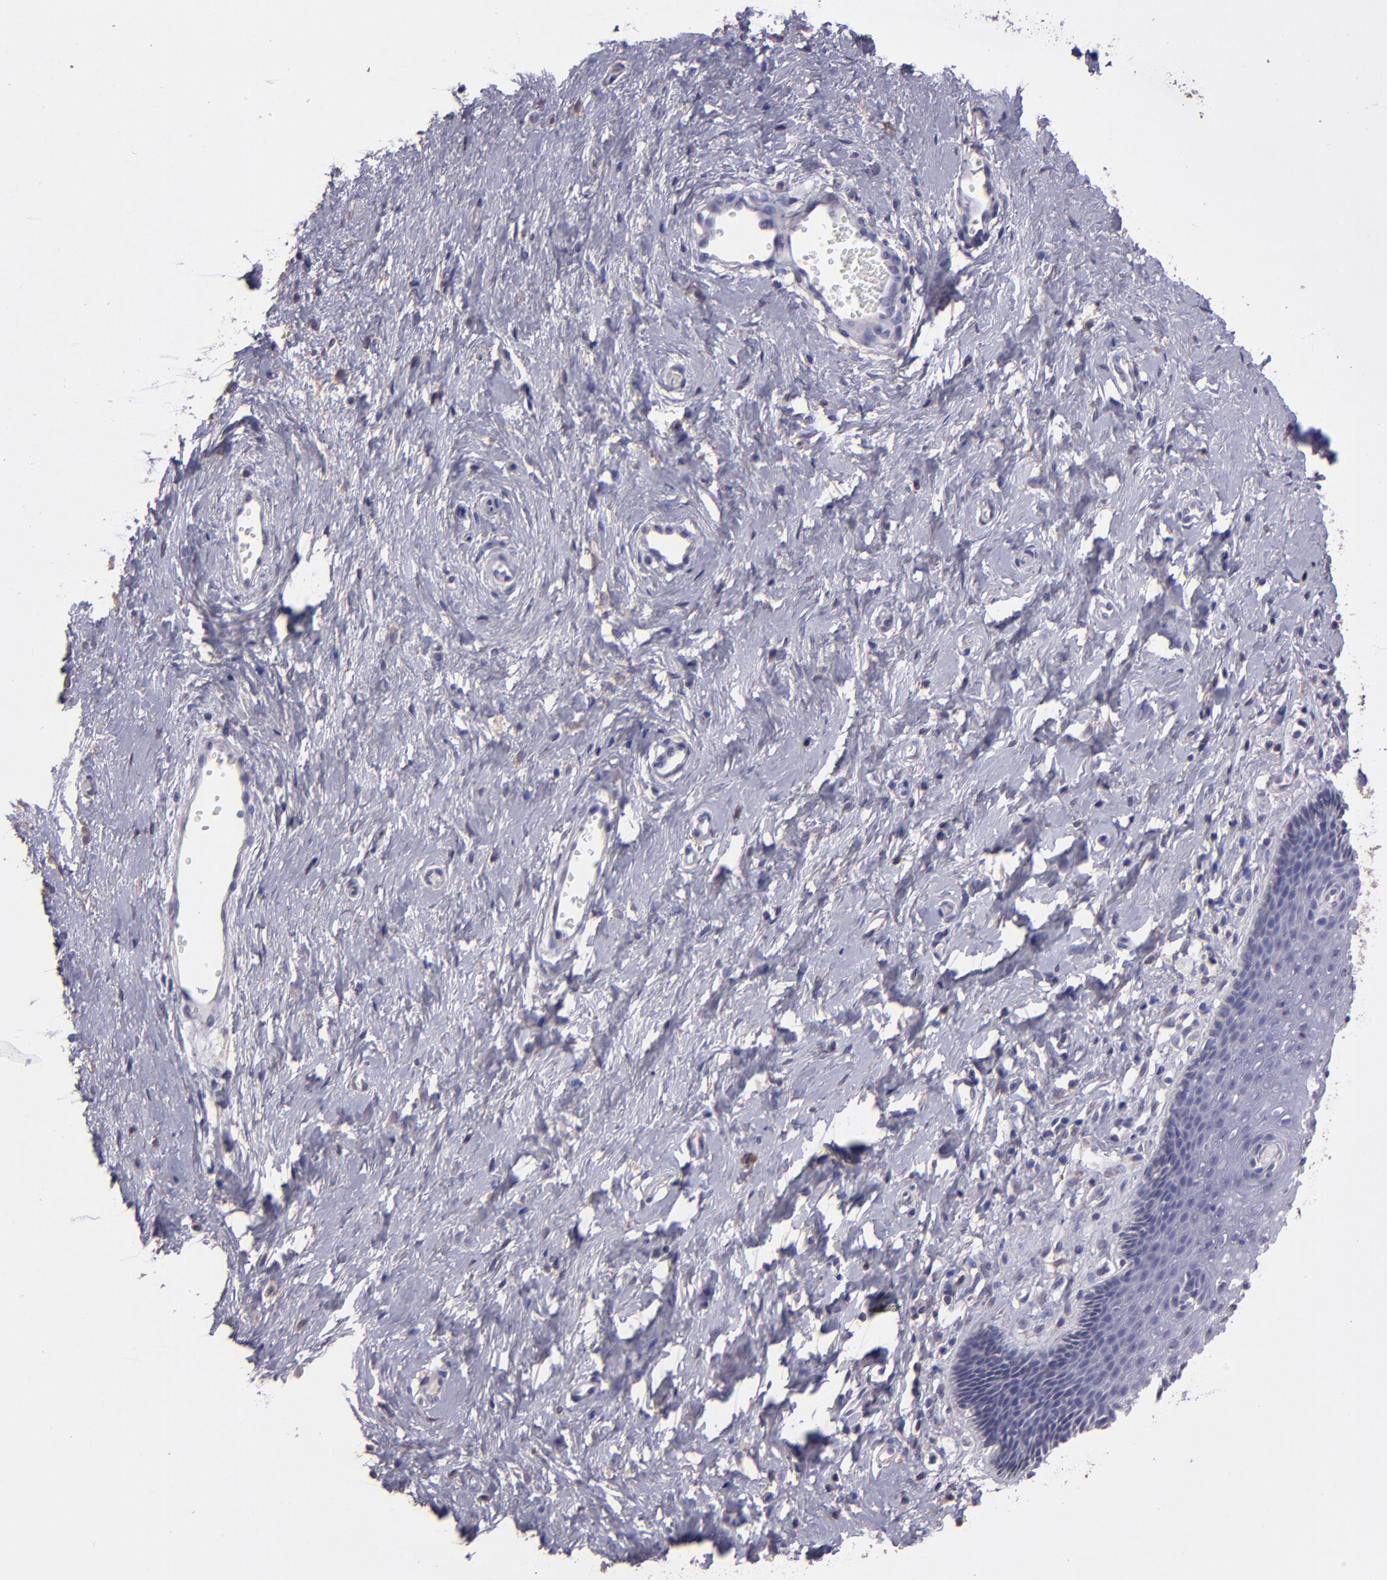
{"staining": {"intensity": "weak", "quantity": "<25%", "location": "cytoplasmic/membranous"}, "tissue": "cervix", "cell_type": "Glandular cells", "image_type": "normal", "snomed": [{"axis": "morphology", "description": "Normal tissue, NOS"}, {"axis": "topography", "description": "Cervix"}], "caption": "DAB immunohistochemical staining of unremarkable human cervix demonstrates no significant positivity in glandular cells.", "gene": "PAPPA", "patient": {"sex": "female", "age": 39}}